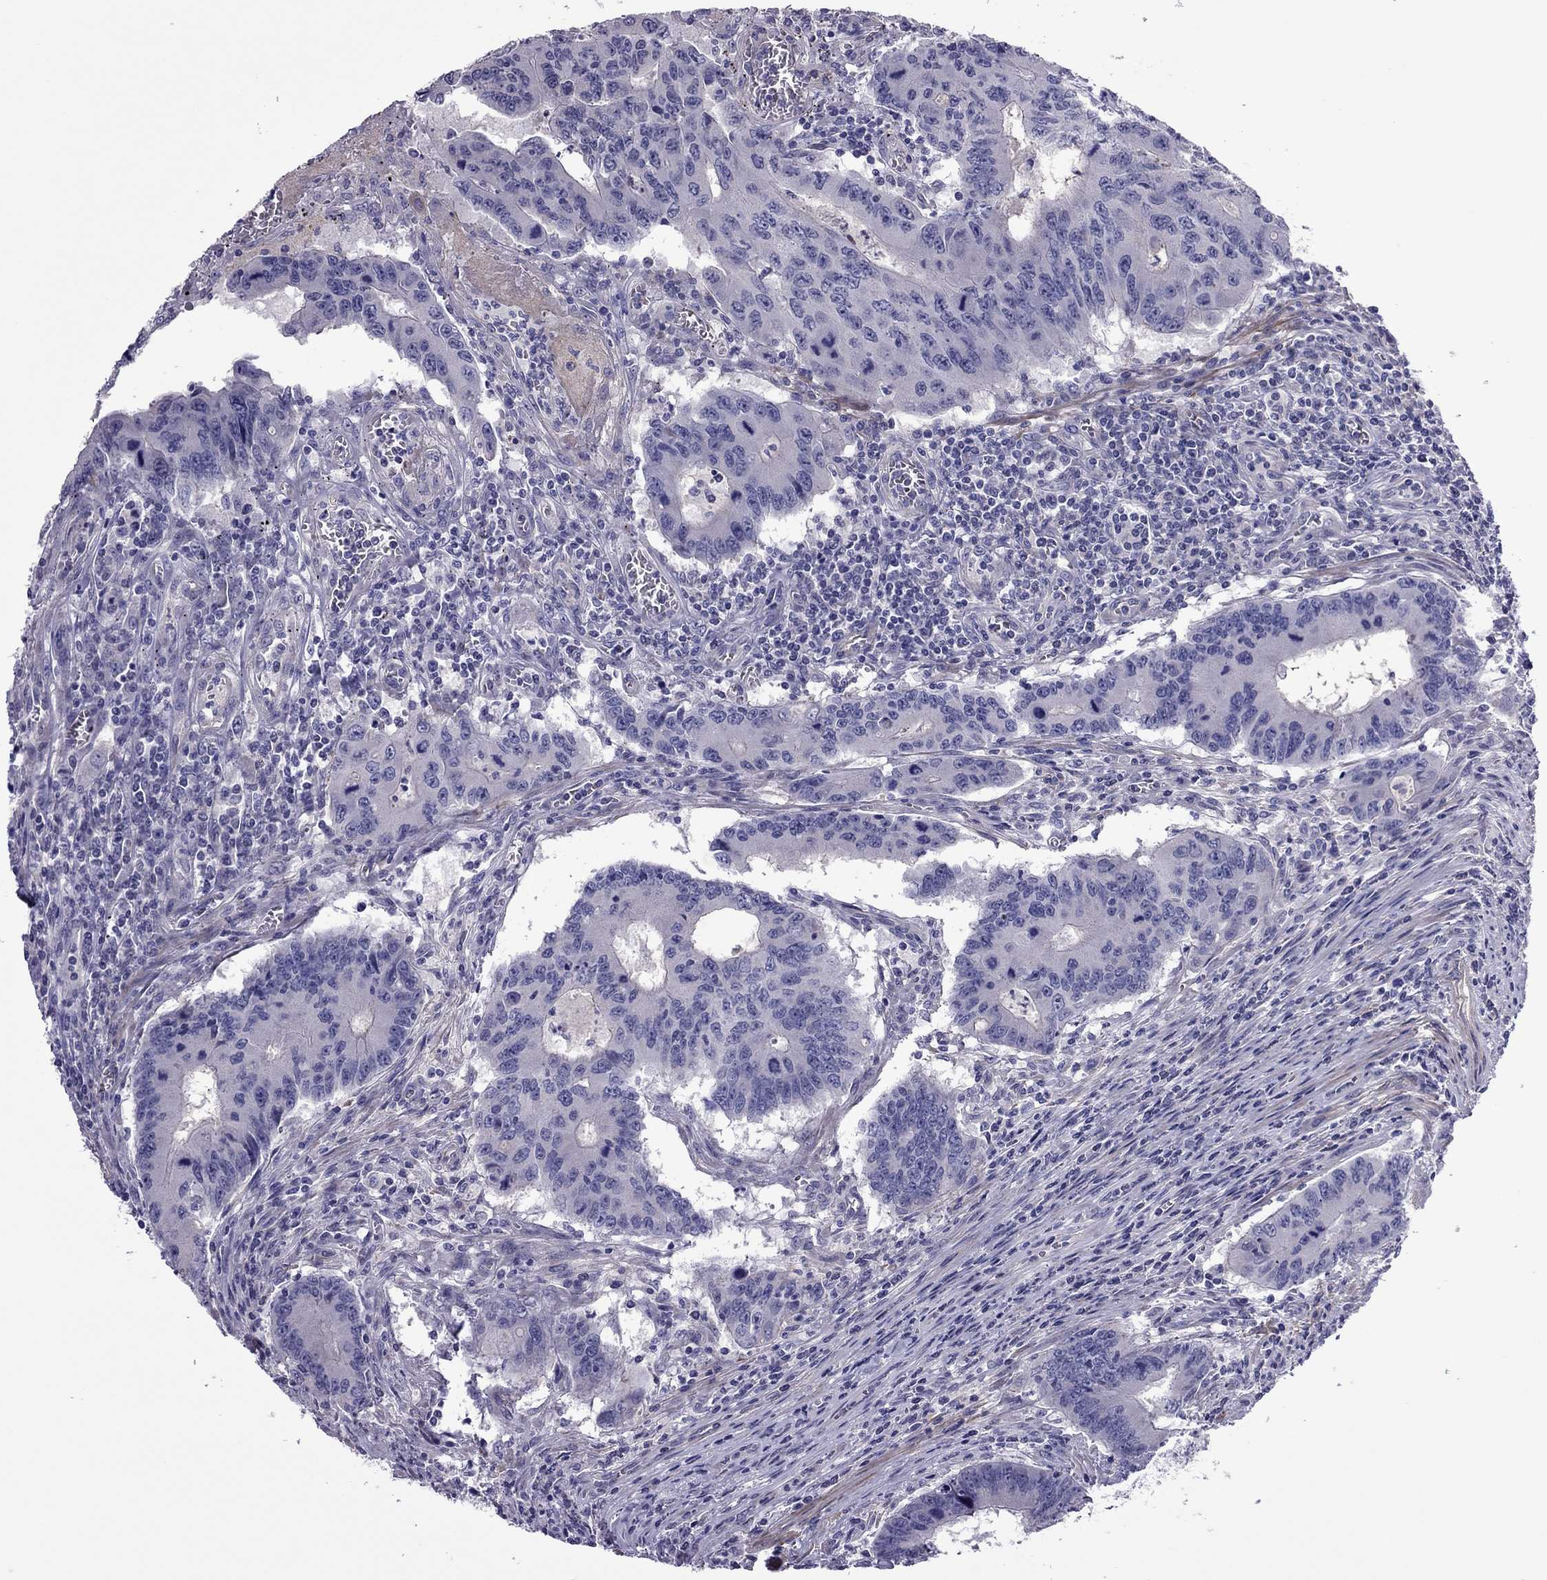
{"staining": {"intensity": "negative", "quantity": "none", "location": "none"}, "tissue": "colorectal cancer", "cell_type": "Tumor cells", "image_type": "cancer", "snomed": [{"axis": "morphology", "description": "Adenocarcinoma, NOS"}, {"axis": "topography", "description": "Colon"}], "caption": "Adenocarcinoma (colorectal) stained for a protein using immunohistochemistry displays no positivity tumor cells.", "gene": "SLC16A8", "patient": {"sex": "male", "age": 53}}